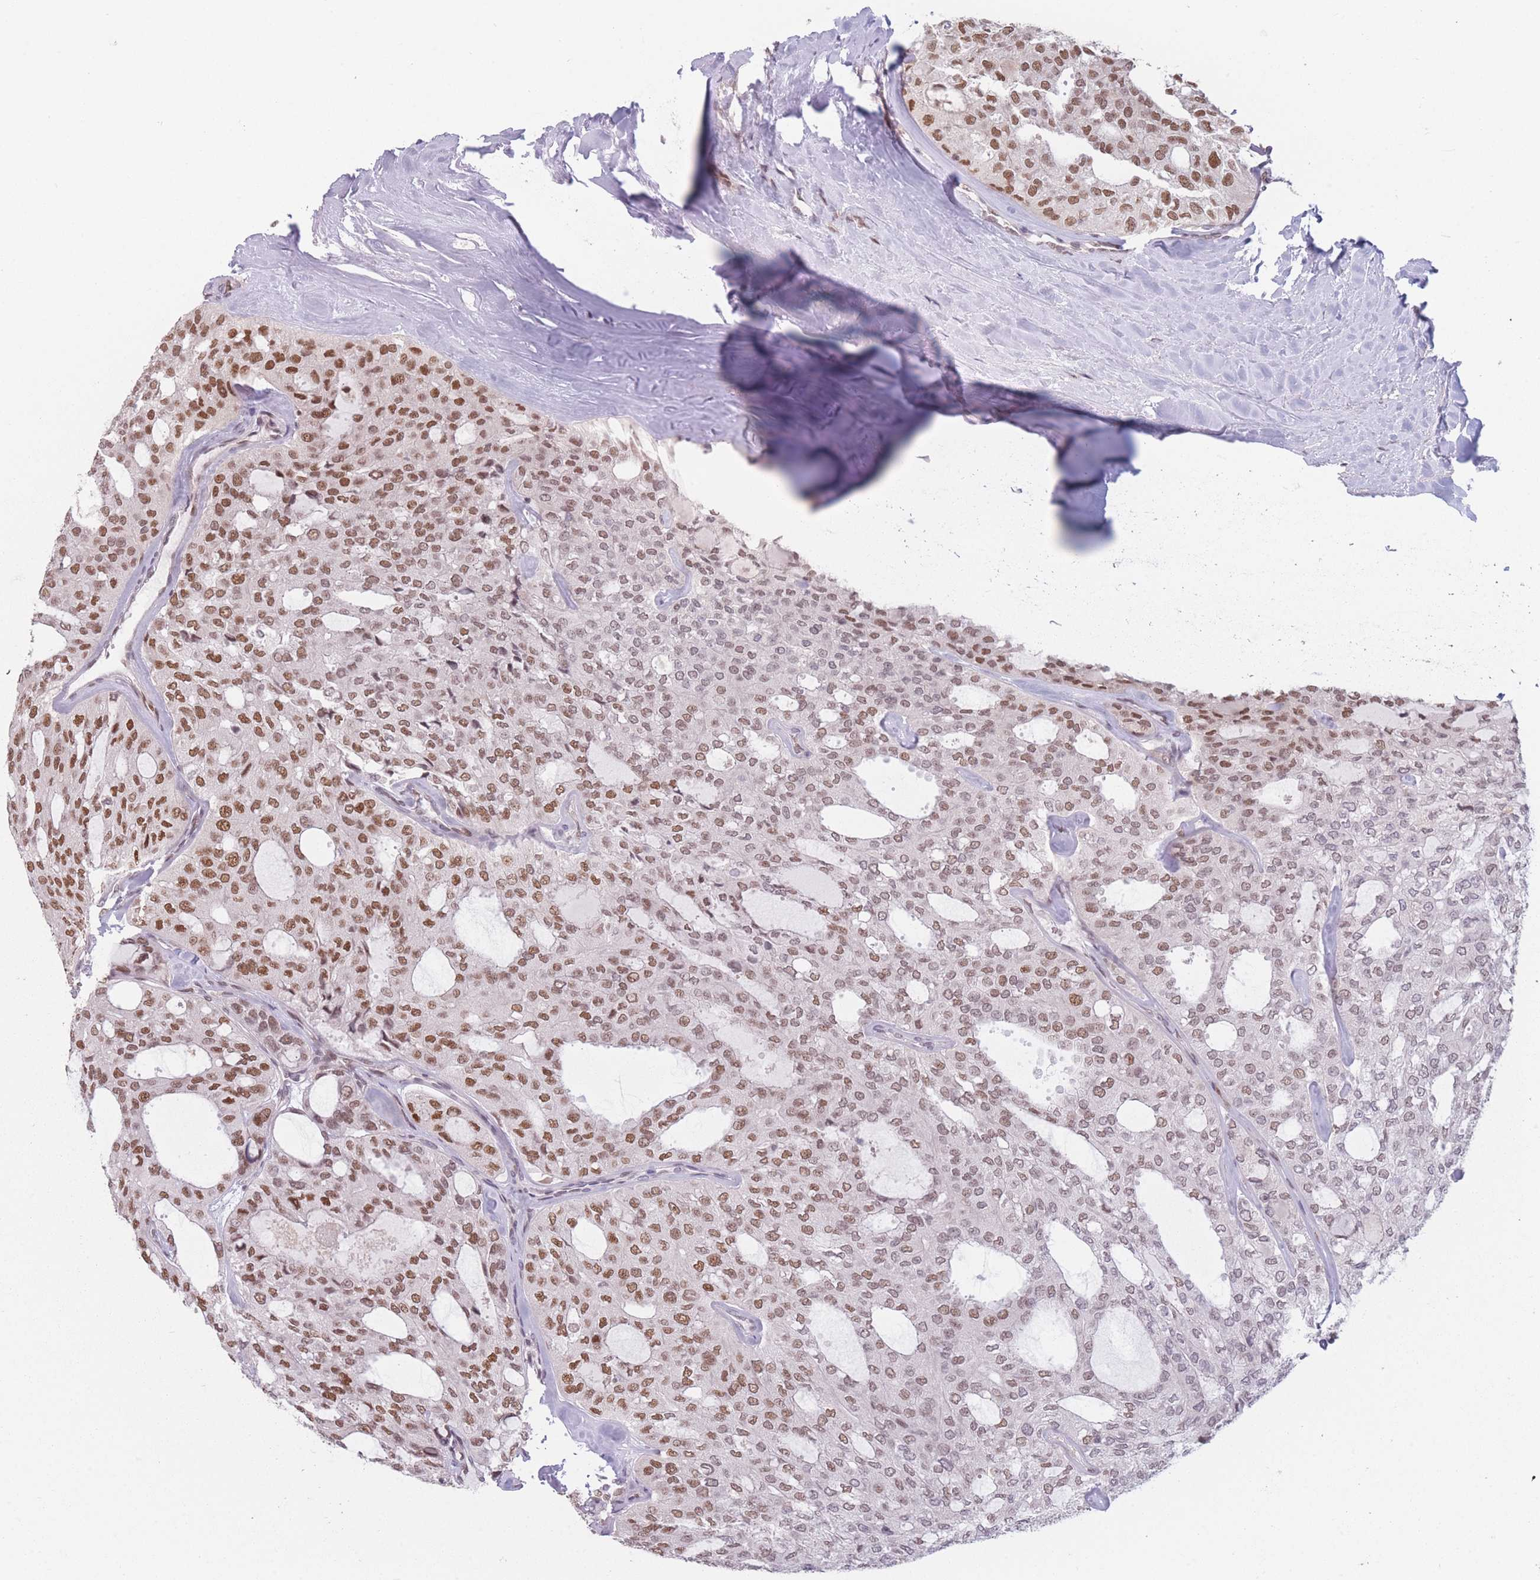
{"staining": {"intensity": "moderate", "quantity": ">75%", "location": "nuclear"}, "tissue": "thyroid cancer", "cell_type": "Tumor cells", "image_type": "cancer", "snomed": [{"axis": "morphology", "description": "Follicular adenoma carcinoma, NOS"}, {"axis": "topography", "description": "Thyroid gland"}], "caption": "DAB (3,3'-diaminobenzidine) immunohistochemical staining of follicular adenoma carcinoma (thyroid) displays moderate nuclear protein positivity in about >75% of tumor cells. Ihc stains the protein in brown and the nuclei are stained blue.", "gene": "SUPT6H", "patient": {"sex": "male", "age": 75}}